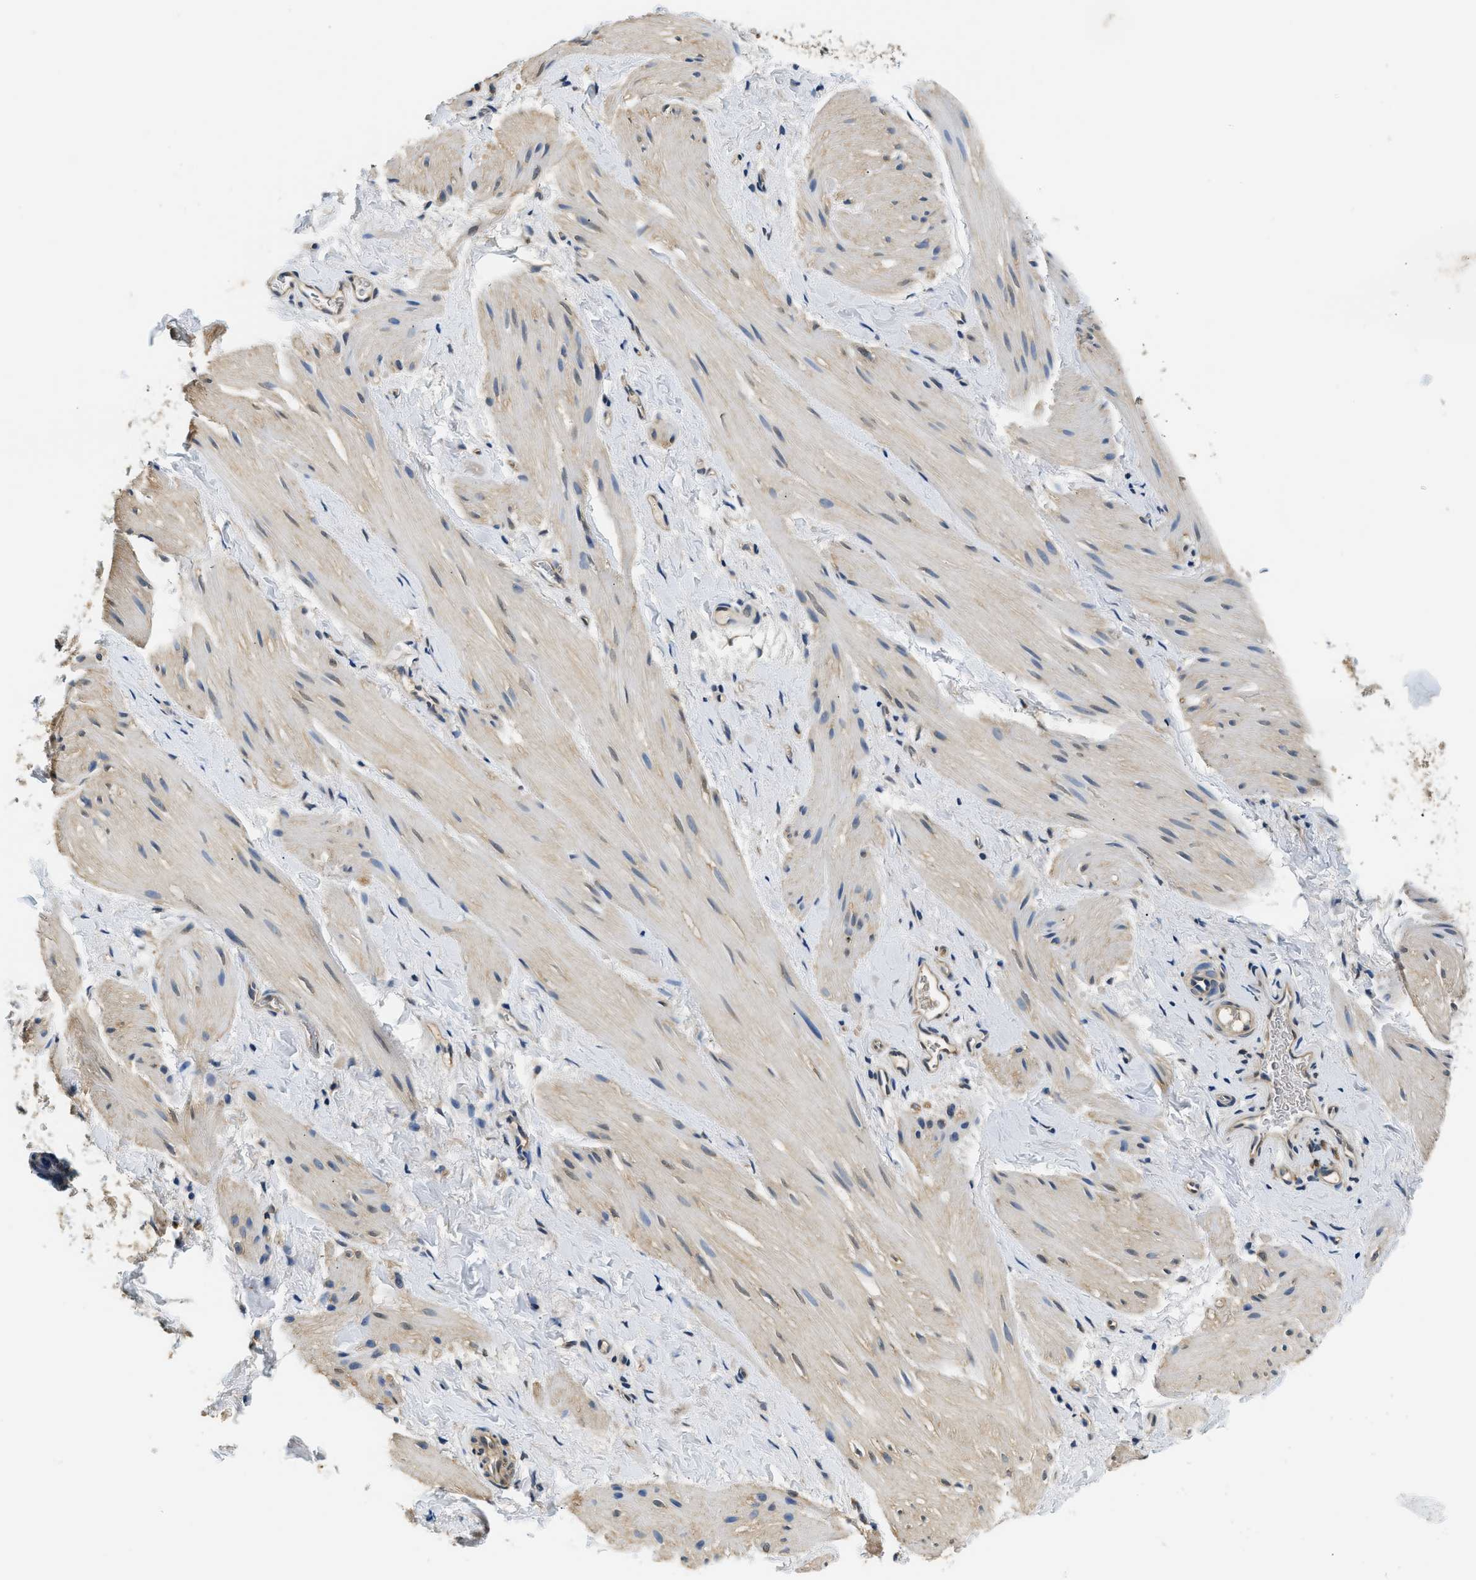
{"staining": {"intensity": "weak", "quantity": "<25%", "location": "cytoplasmic/membranous"}, "tissue": "smooth muscle", "cell_type": "Smooth muscle cells", "image_type": "normal", "snomed": [{"axis": "morphology", "description": "Normal tissue, NOS"}, {"axis": "topography", "description": "Smooth muscle"}], "caption": "Smooth muscle stained for a protein using IHC reveals no expression smooth muscle cells.", "gene": "BCL7C", "patient": {"sex": "male", "age": 16}}